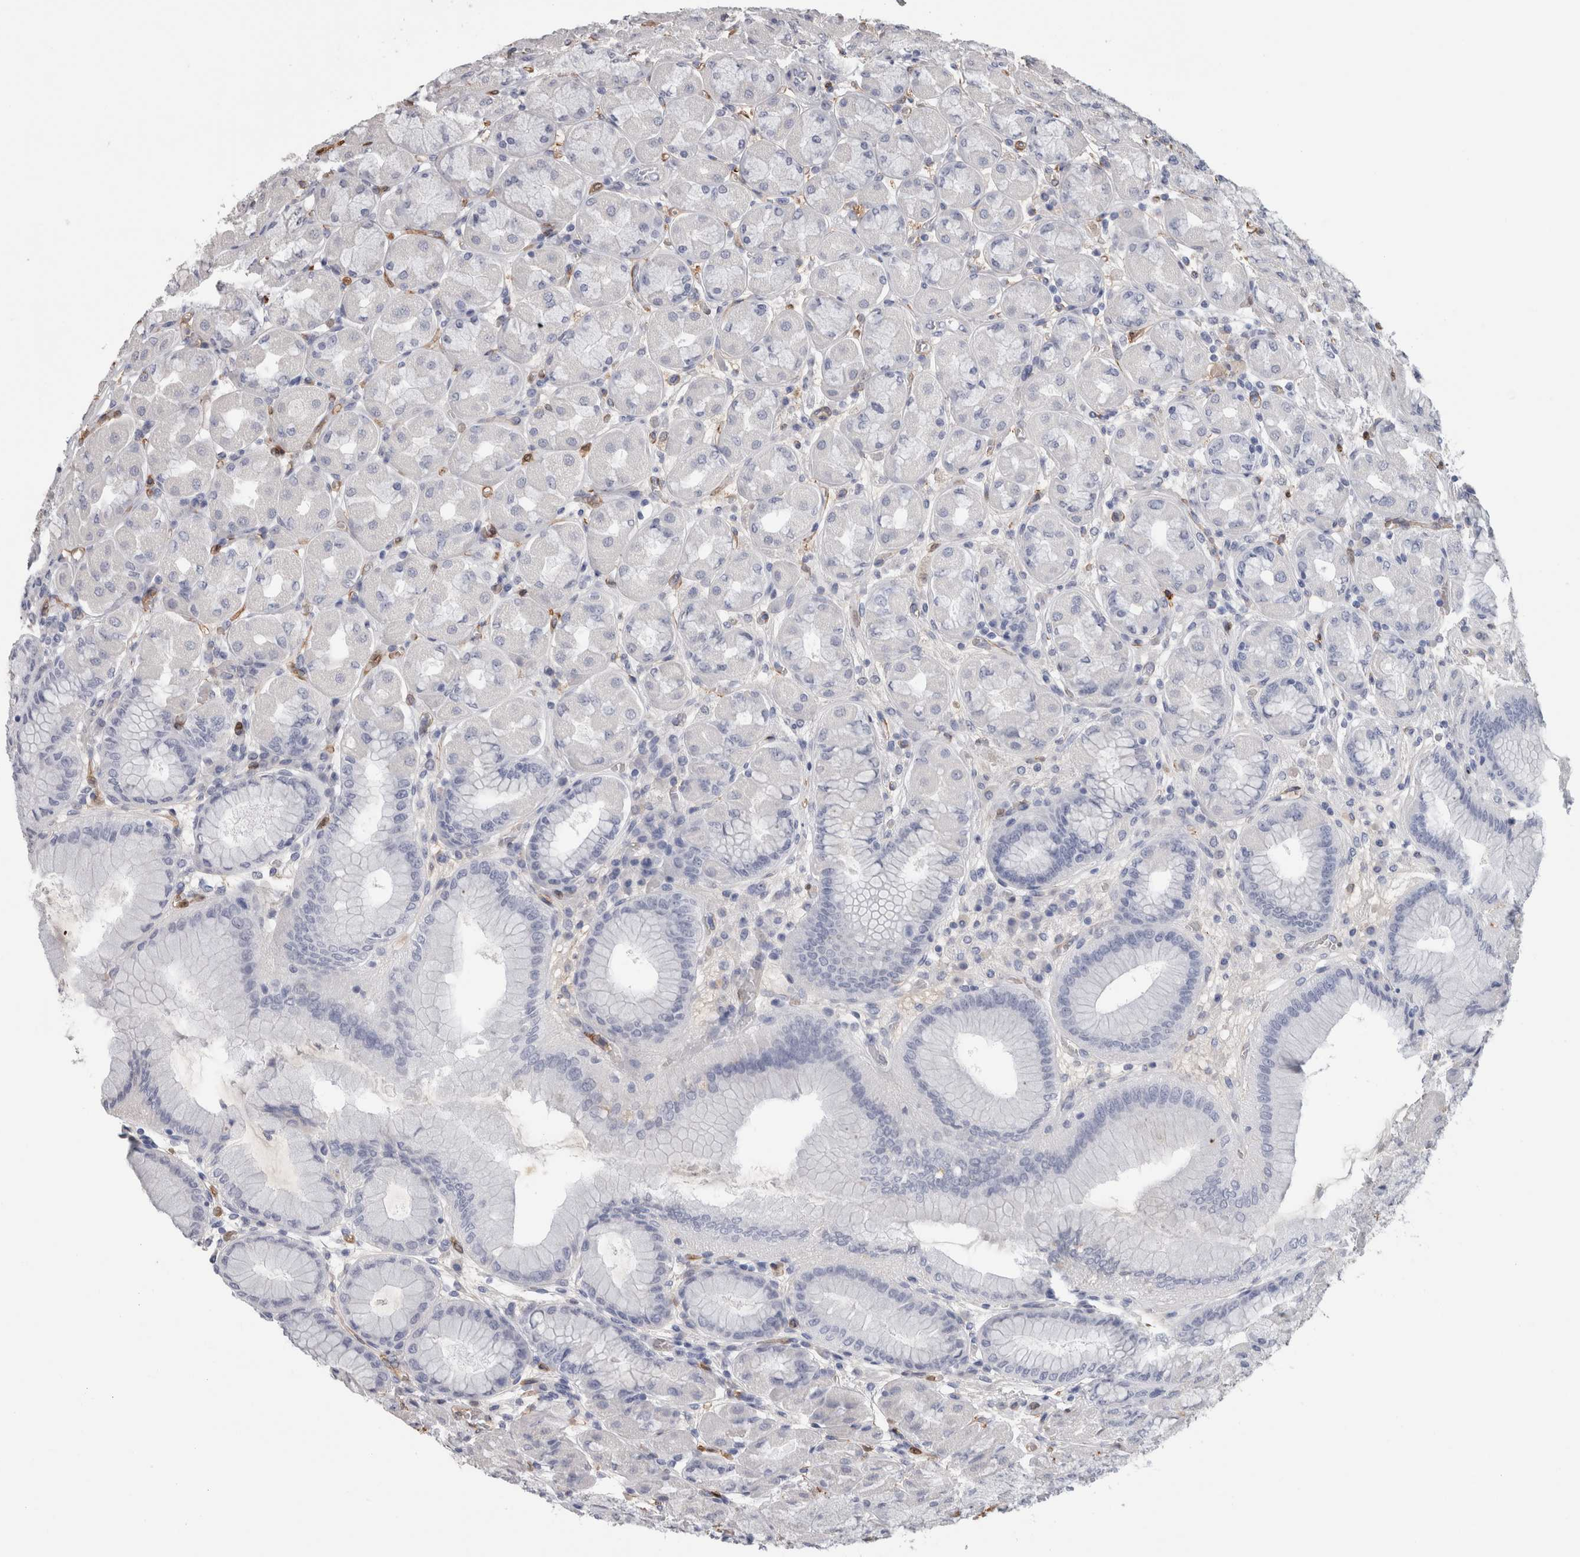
{"staining": {"intensity": "negative", "quantity": "none", "location": "none"}, "tissue": "stomach", "cell_type": "Glandular cells", "image_type": "normal", "snomed": [{"axis": "morphology", "description": "Normal tissue, NOS"}, {"axis": "topography", "description": "Stomach, upper"}], "caption": "Immunohistochemistry (IHC) image of normal human stomach stained for a protein (brown), which shows no expression in glandular cells.", "gene": "FABP4", "patient": {"sex": "female", "age": 56}}